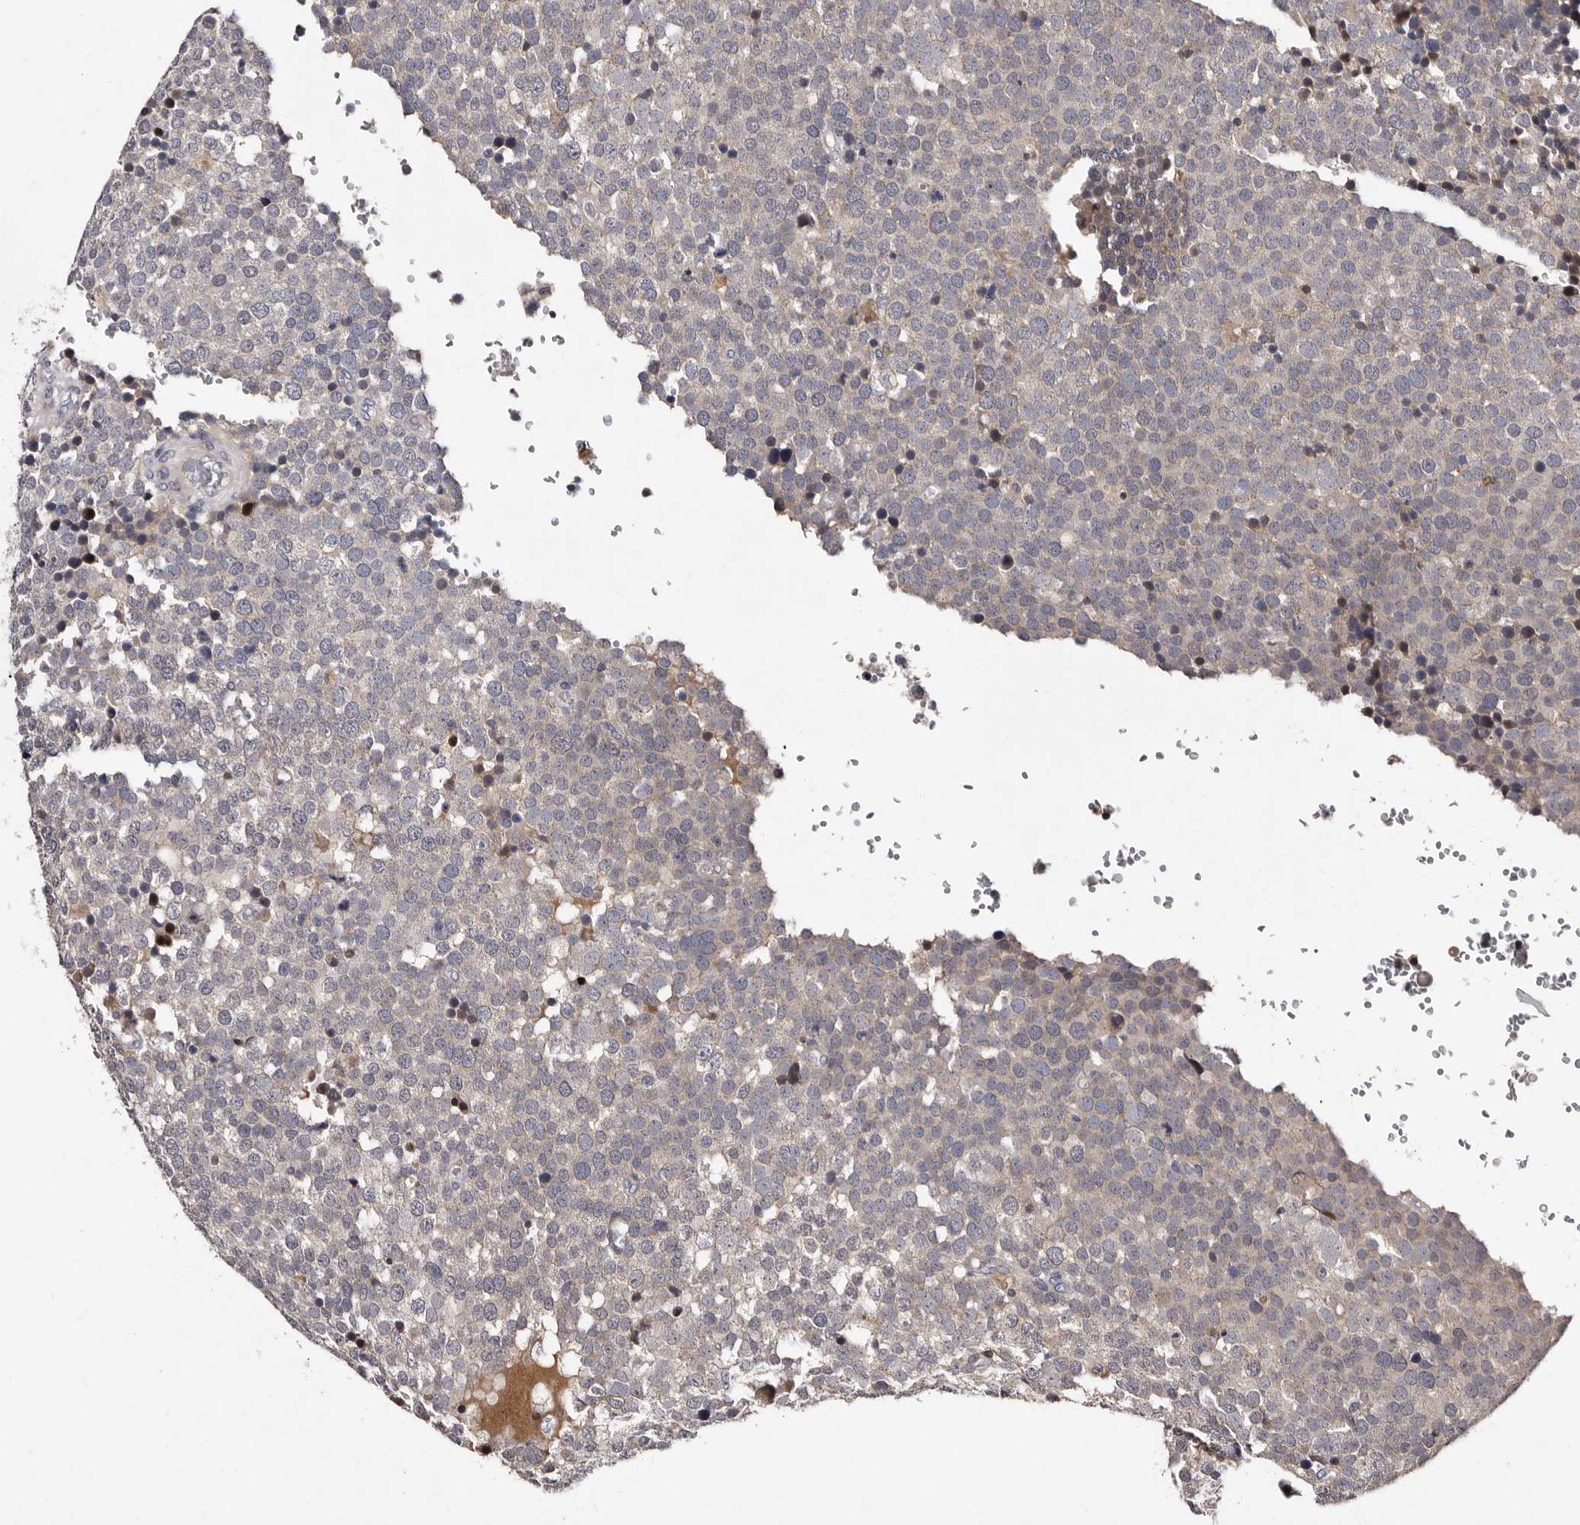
{"staining": {"intensity": "negative", "quantity": "none", "location": "none"}, "tissue": "testis cancer", "cell_type": "Tumor cells", "image_type": "cancer", "snomed": [{"axis": "morphology", "description": "Seminoma, NOS"}, {"axis": "topography", "description": "Testis"}], "caption": "High power microscopy photomicrograph of an immunohistochemistry micrograph of testis cancer (seminoma), revealing no significant staining in tumor cells. Brightfield microscopy of IHC stained with DAB (brown) and hematoxylin (blue), captured at high magnification.", "gene": "DNPH1", "patient": {"sex": "male", "age": 71}}